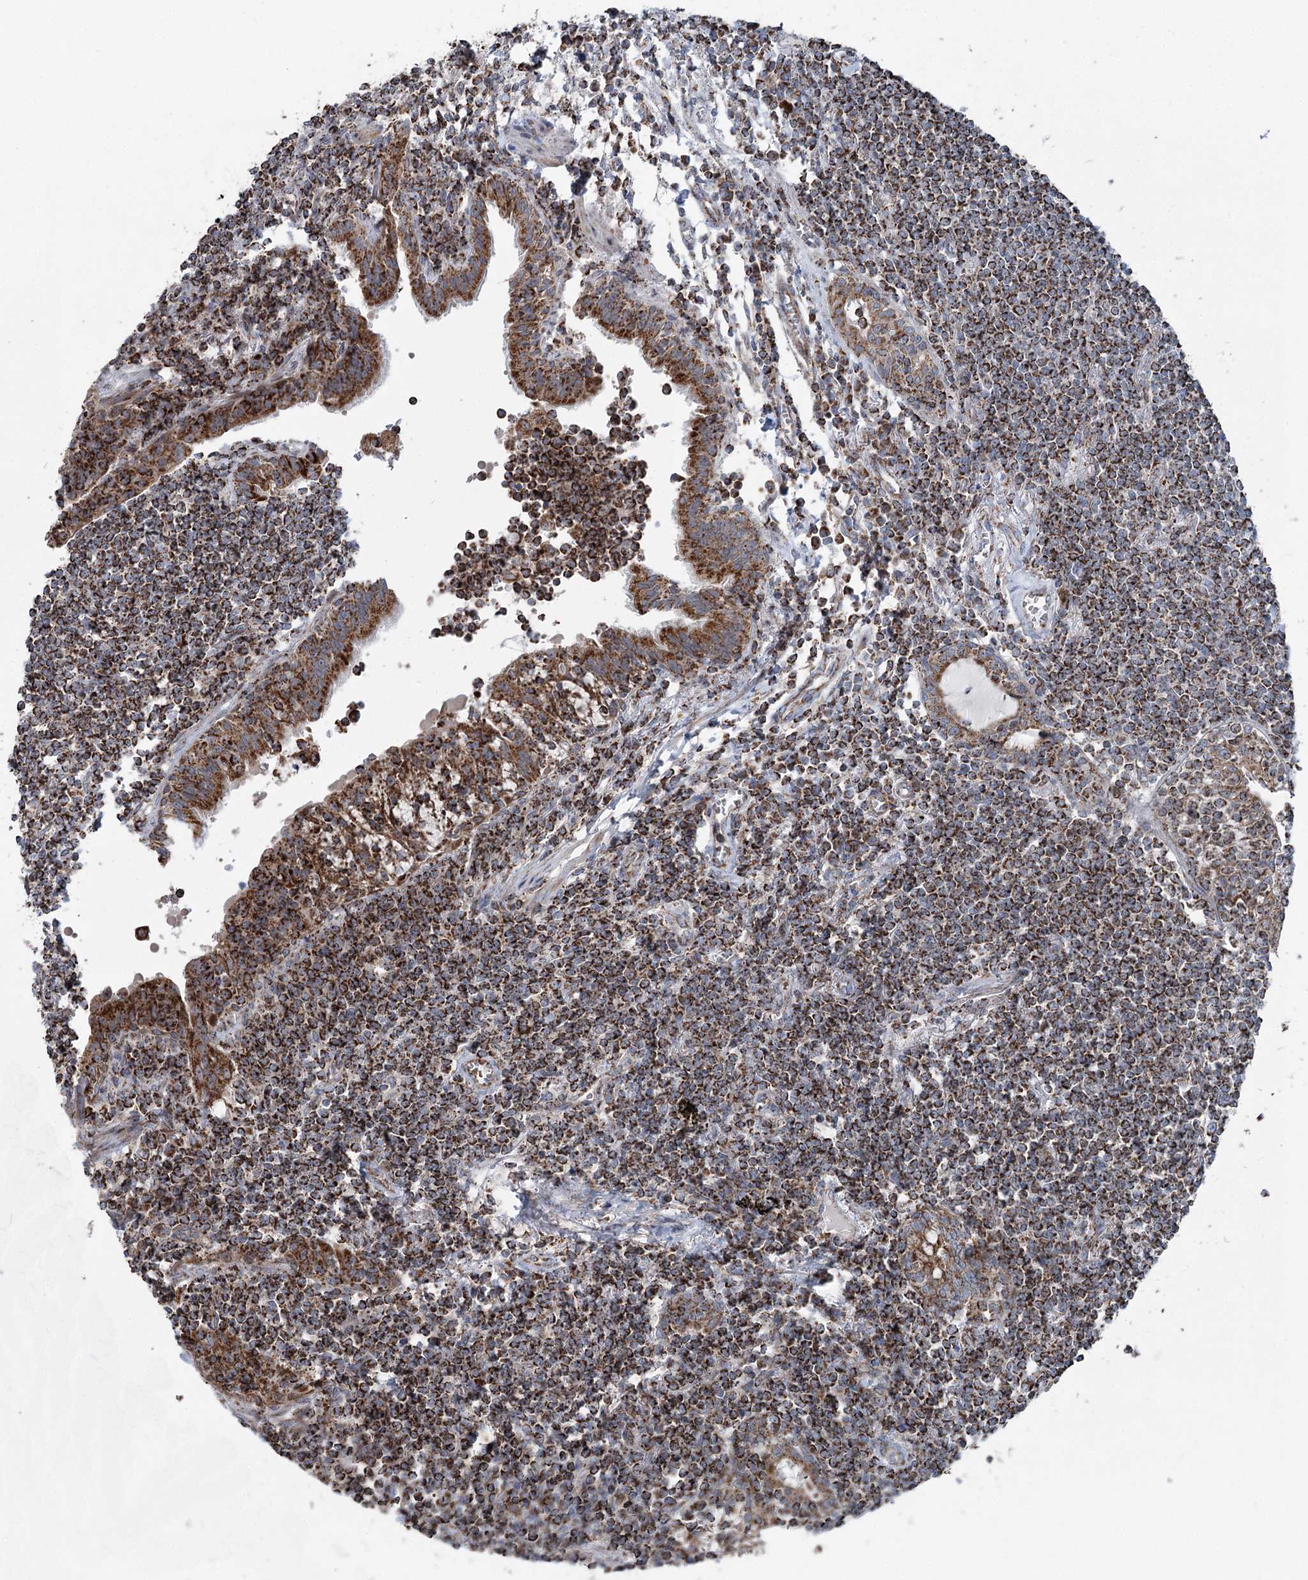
{"staining": {"intensity": "strong", "quantity": ">75%", "location": "cytoplasmic/membranous"}, "tissue": "lymphoma", "cell_type": "Tumor cells", "image_type": "cancer", "snomed": [{"axis": "morphology", "description": "Malignant lymphoma, non-Hodgkin's type, Low grade"}, {"axis": "topography", "description": "Lung"}], "caption": "DAB immunohistochemical staining of lymphoma displays strong cytoplasmic/membranous protein staining in approximately >75% of tumor cells. The protein of interest is shown in brown color, while the nuclei are stained blue.", "gene": "UCN3", "patient": {"sex": "female", "age": 71}}